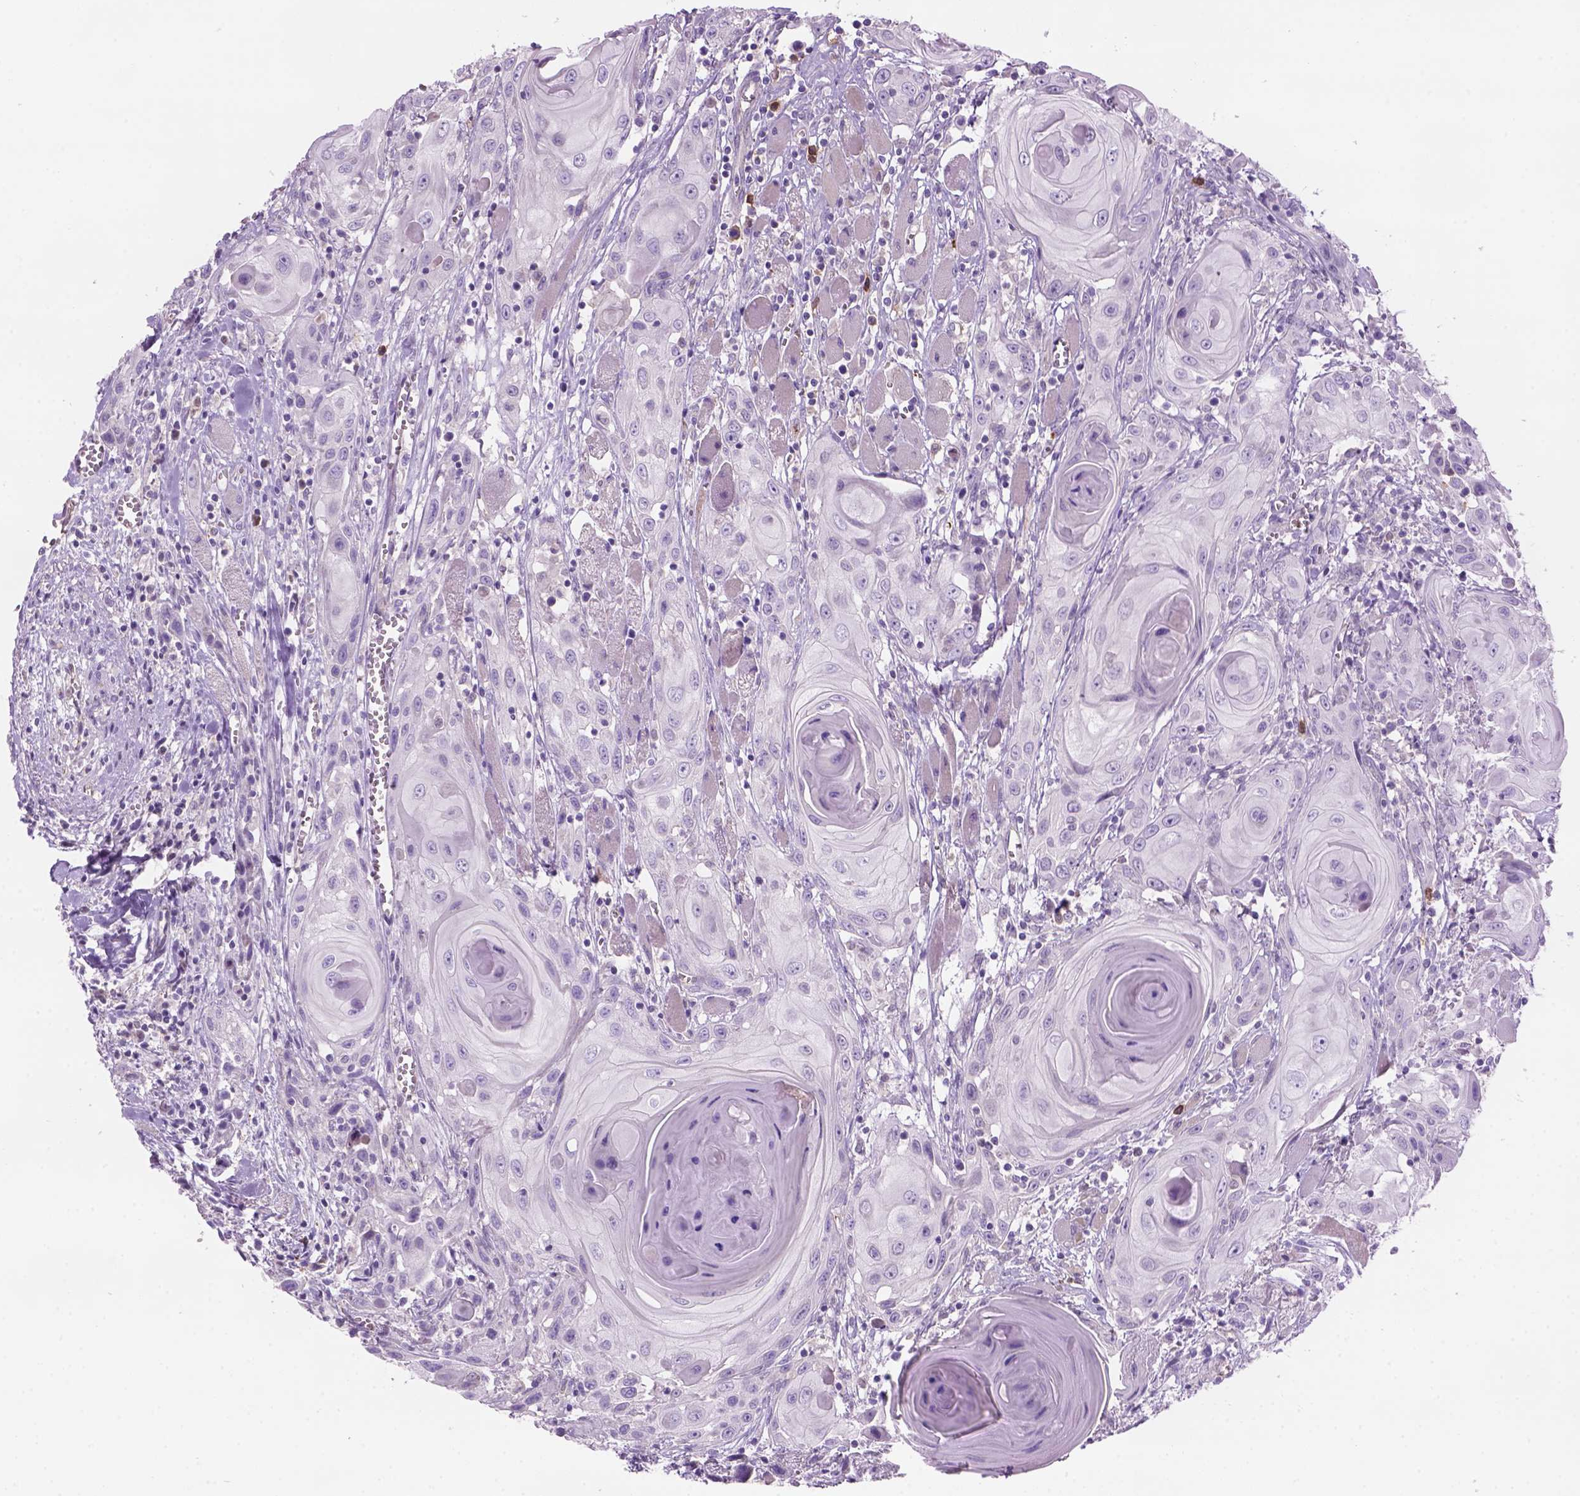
{"staining": {"intensity": "negative", "quantity": "none", "location": "none"}, "tissue": "head and neck cancer", "cell_type": "Tumor cells", "image_type": "cancer", "snomed": [{"axis": "morphology", "description": "Squamous cell carcinoma, NOS"}, {"axis": "topography", "description": "Head-Neck"}], "caption": "This image is of head and neck cancer (squamous cell carcinoma) stained with immunohistochemistry to label a protein in brown with the nuclei are counter-stained blue. There is no staining in tumor cells.", "gene": "CD84", "patient": {"sex": "female", "age": 80}}